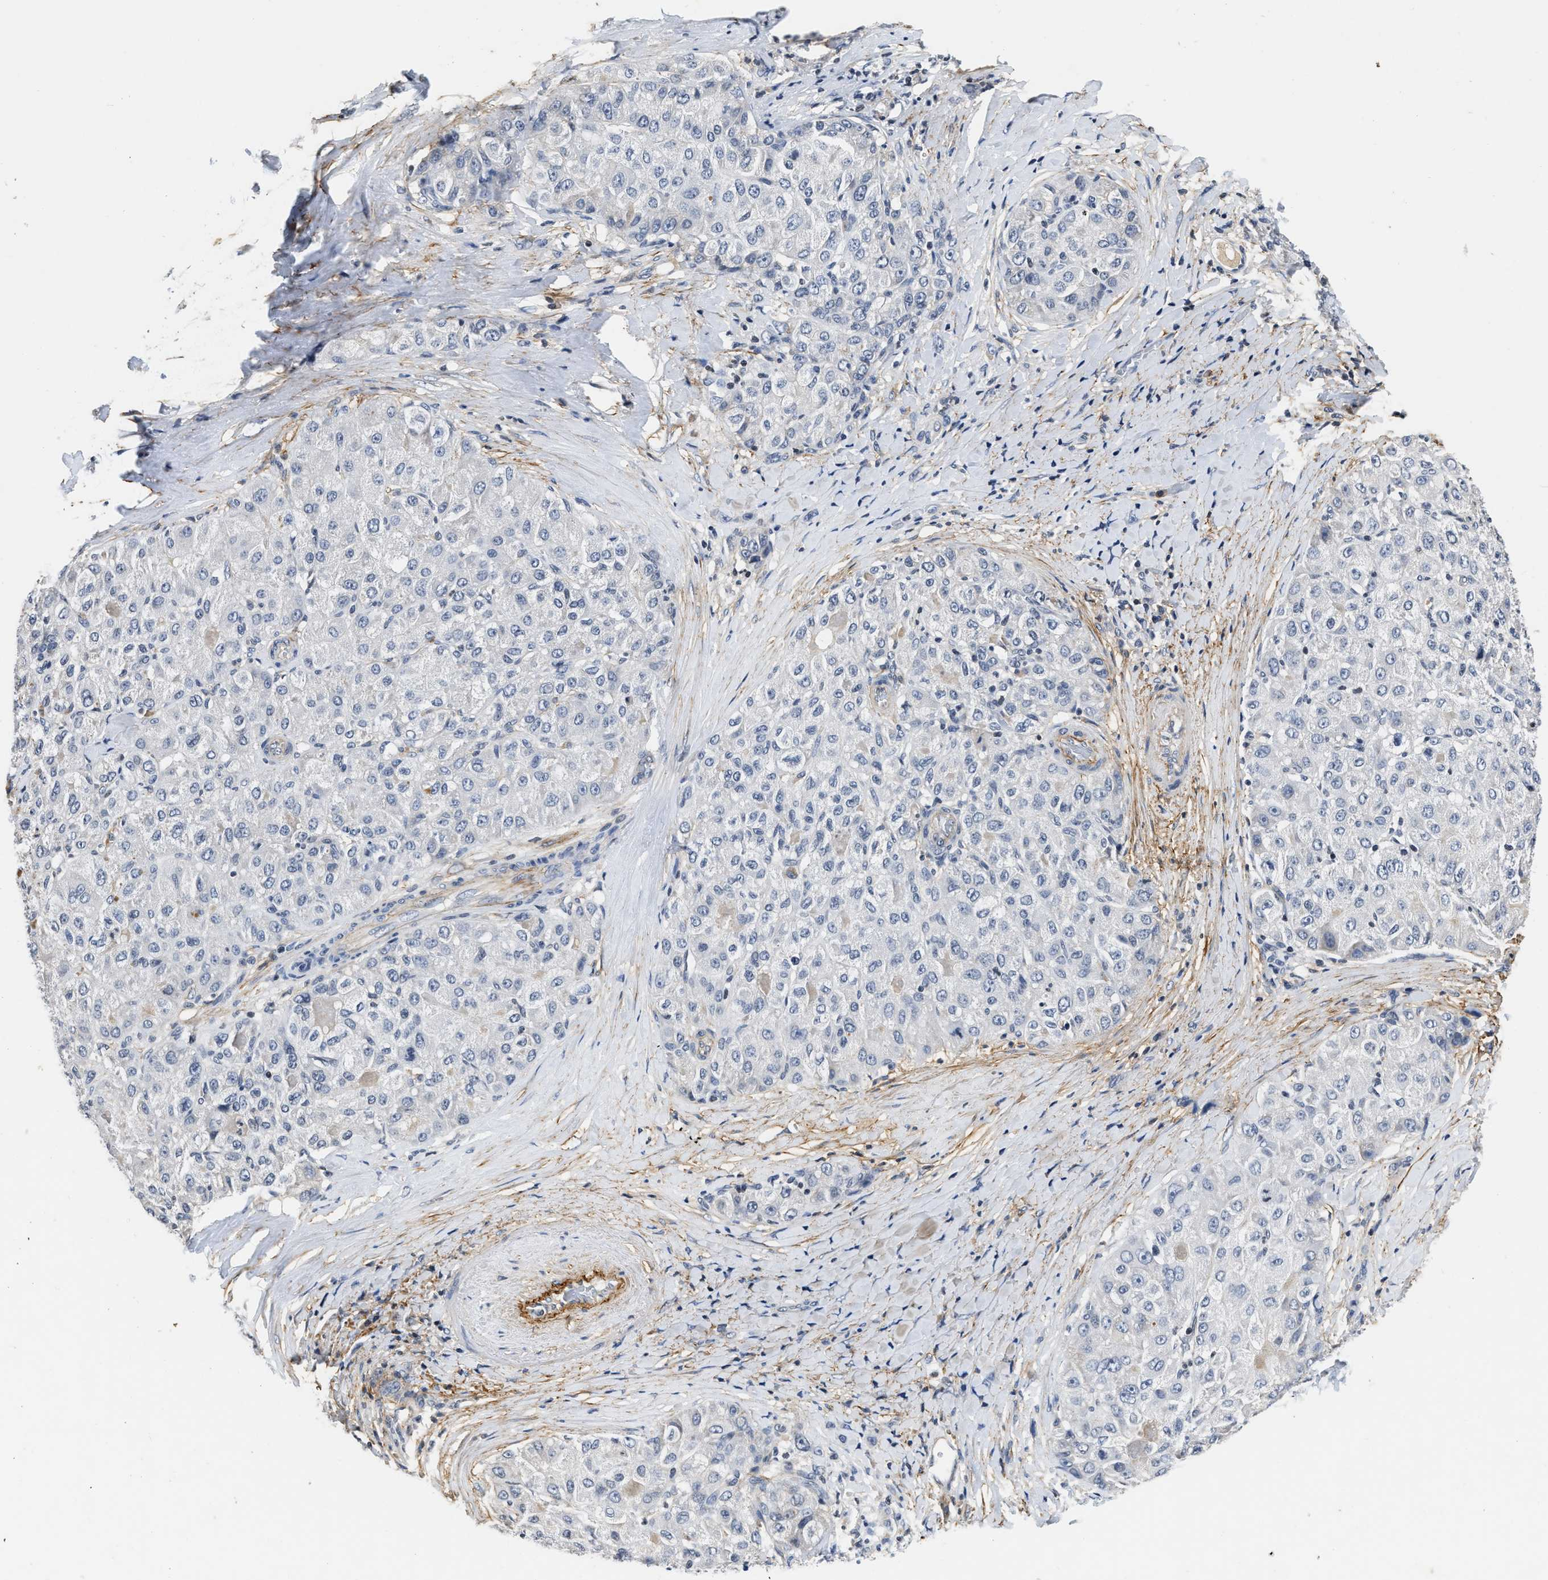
{"staining": {"intensity": "negative", "quantity": "none", "location": "none"}, "tissue": "liver cancer", "cell_type": "Tumor cells", "image_type": "cancer", "snomed": [{"axis": "morphology", "description": "Cholangiocarcinoma"}, {"axis": "topography", "description": "Liver"}], "caption": "IHC histopathology image of neoplastic tissue: liver cholangiocarcinoma stained with DAB (3,3'-diaminobenzidine) displays no significant protein staining in tumor cells. Nuclei are stained in blue.", "gene": "FBLN2", "patient": {"sex": "male", "age": 50}}